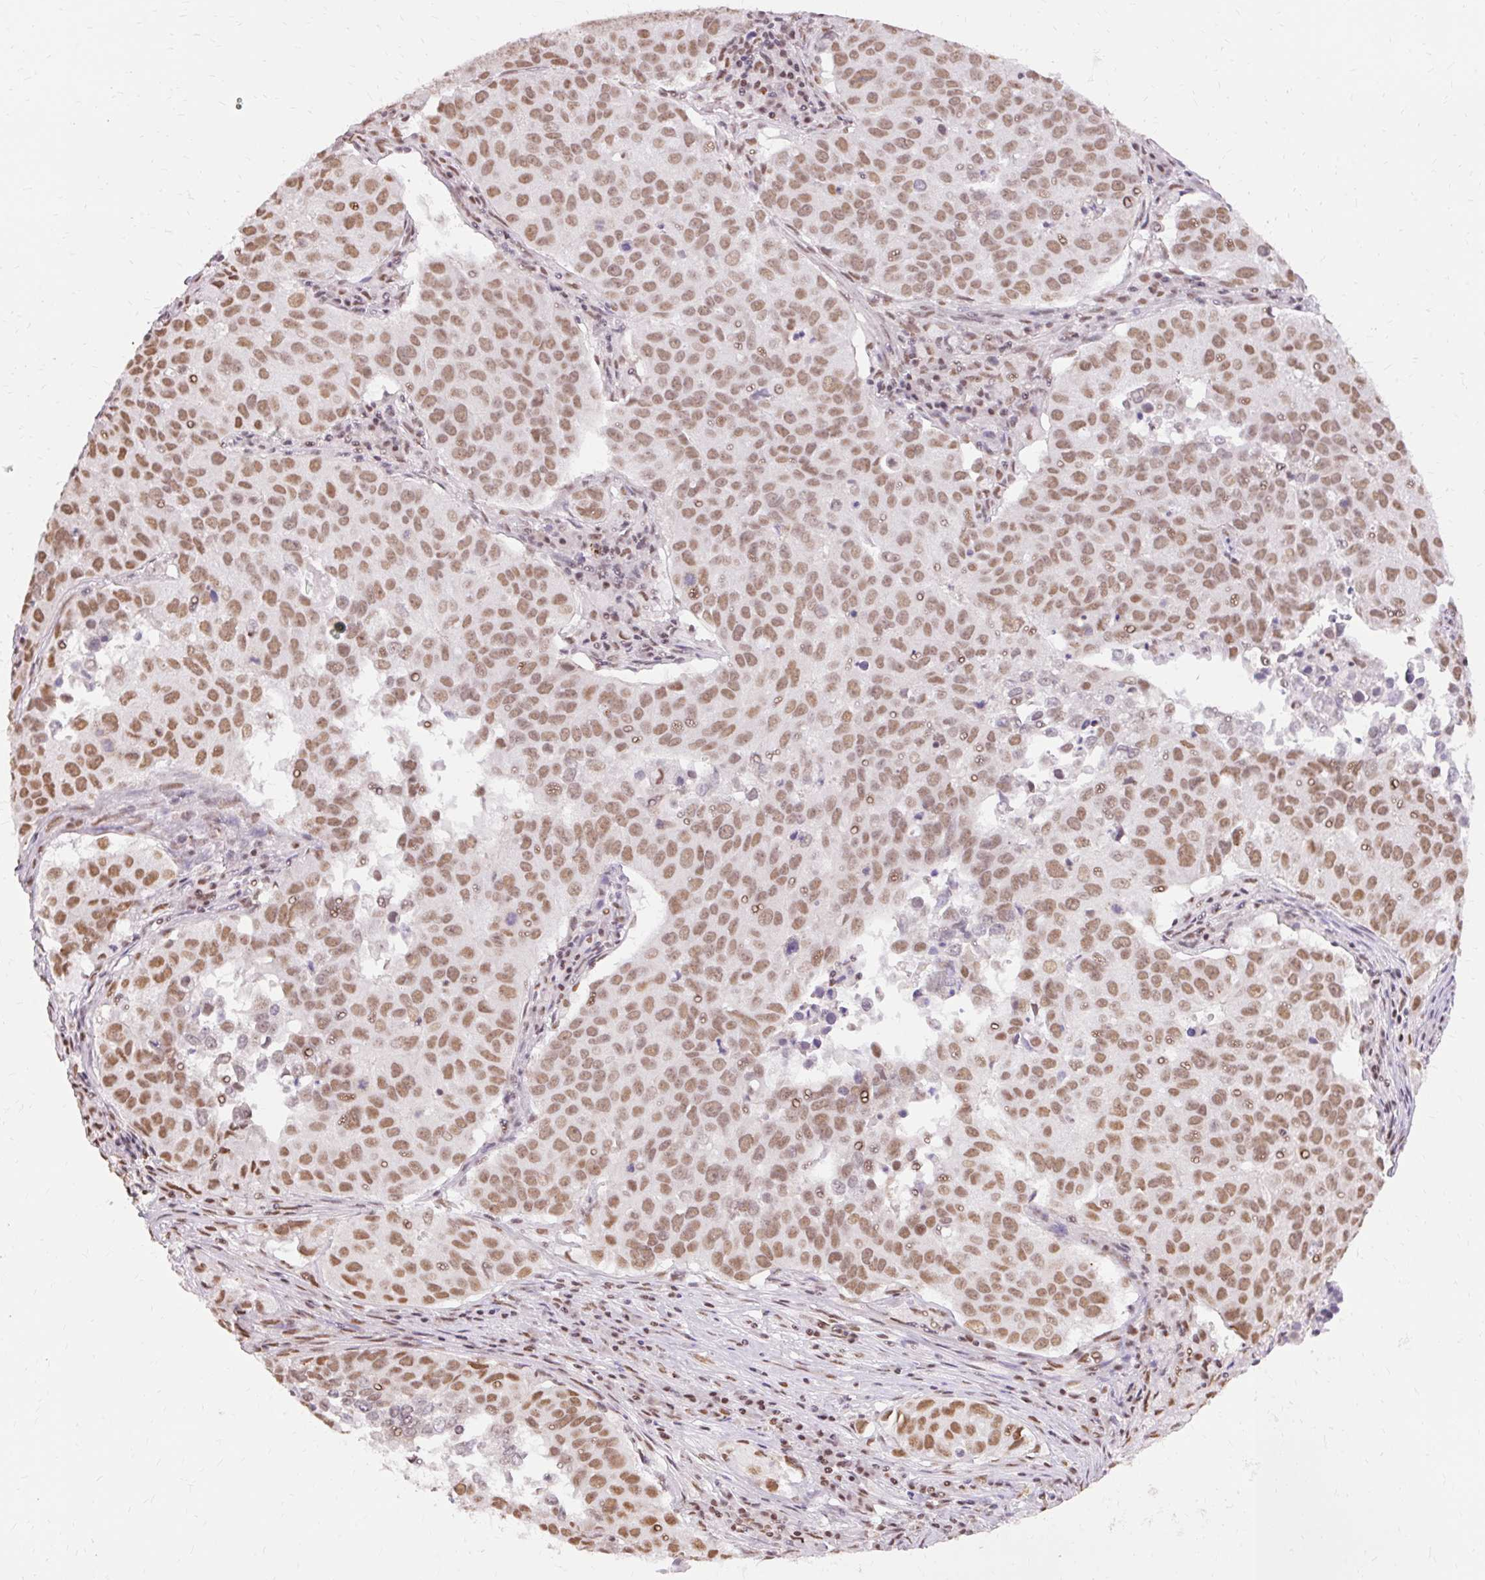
{"staining": {"intensity": "moderate", "quantity": ">75%", "location": "nuclear"}, "tissue": "lung cancer", "cell_type": "Tumor cells", "image_type": "cancer", "snomed": [{"axis": "morphology", "description": "Adenocarcinoma, NOS"}, {"axis": "topography", "description": "Lung"}], "caption": "Brown immunohistochemical staining in lung cancer exhibits moderate nuclear expression in about >75% of tumor cells.", "gene": "NPIPB12", "patient": {"sex": "female", "age": 50}}